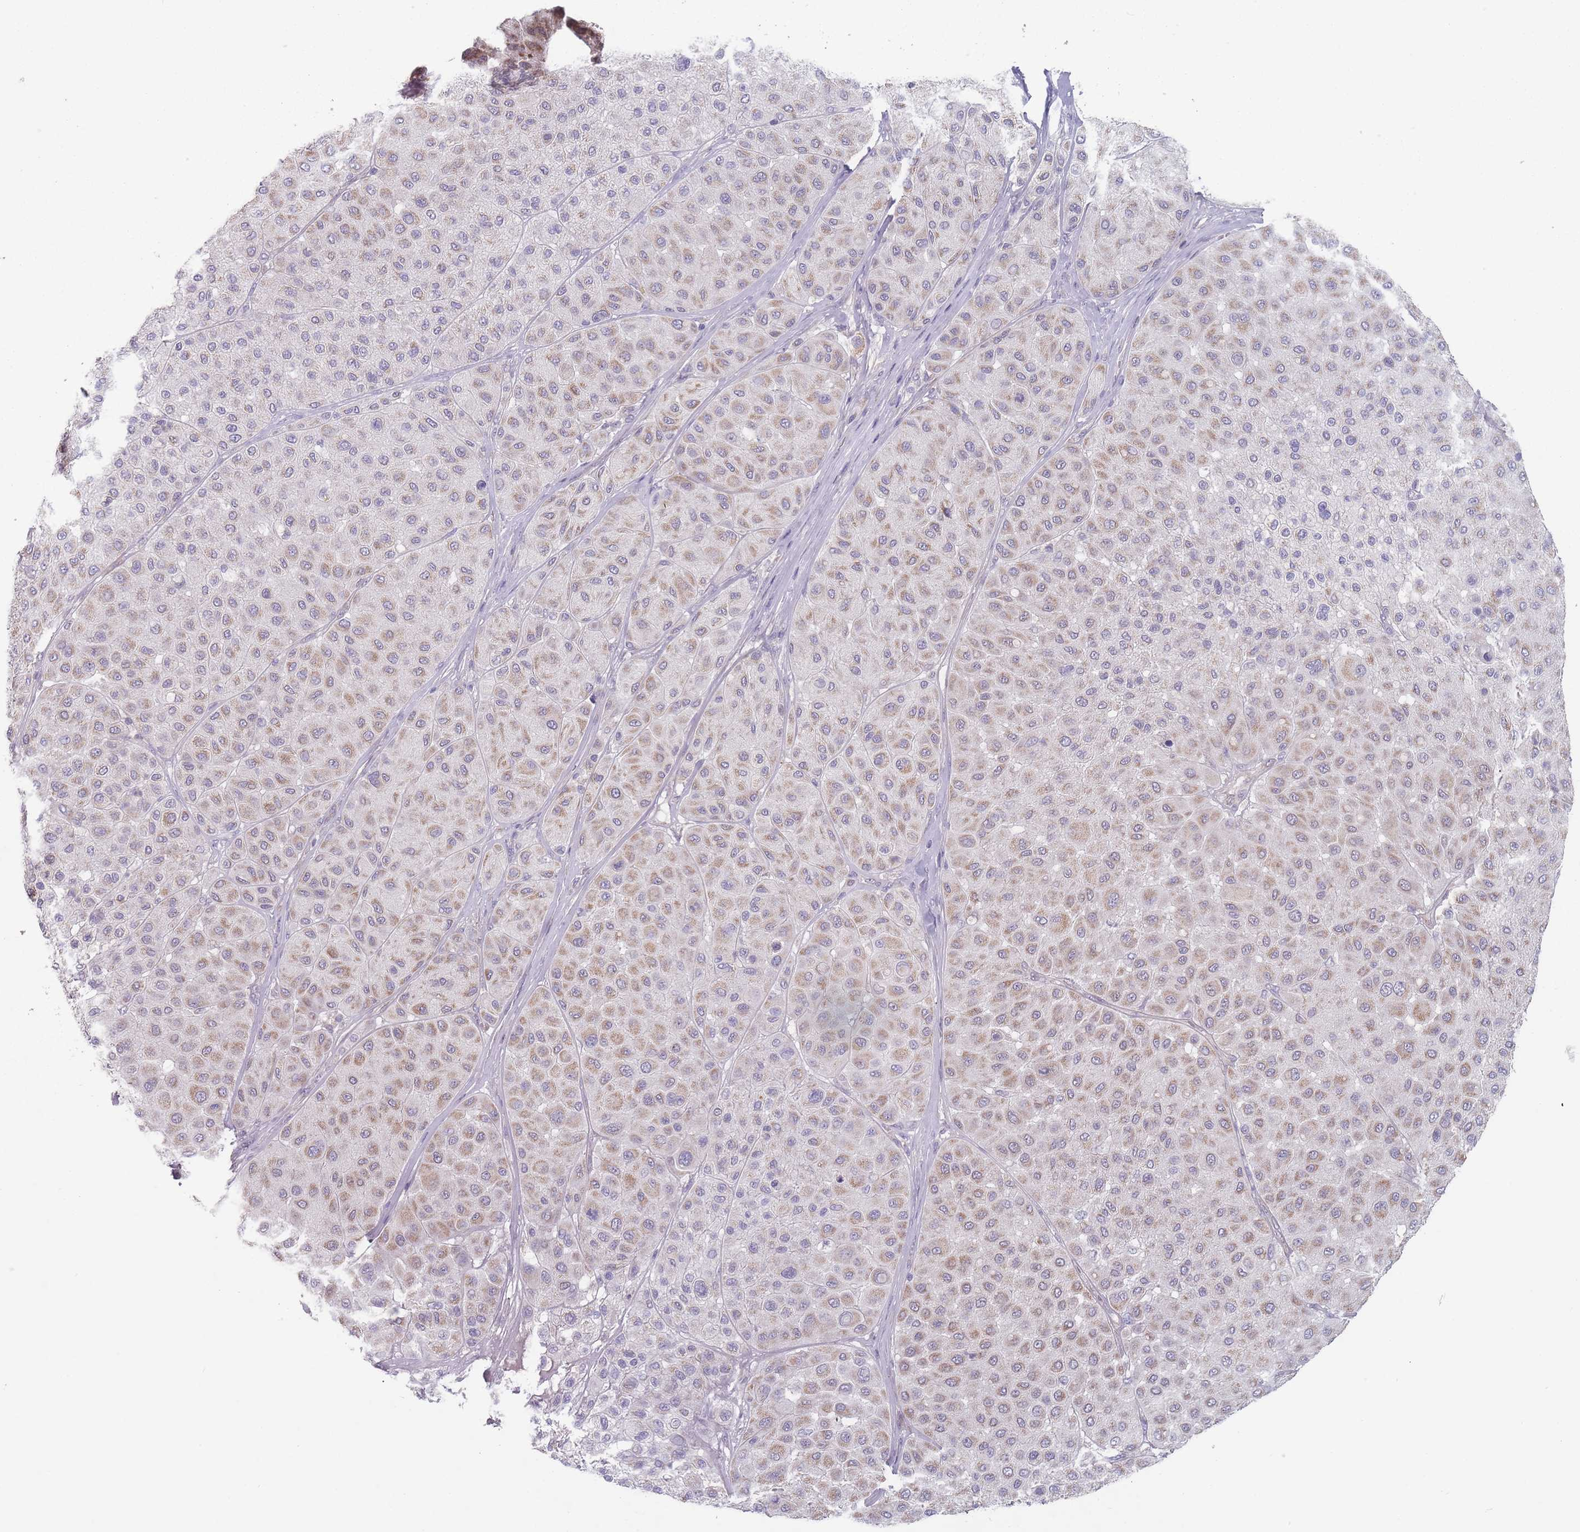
{"staining": {"intensity": "moderate", "quantity": "25%-75%", "location": "cytoplasmic/membranous"}, "tissue": "melanoma", "cell_type": "Tumor cells", "image_type": "cancer", "snomed": [{"axis": "morphology", "description": "Malignant melanoma, Metastatic site"}, {"axis": "topography", "description": "Smooth muscle"}], "caption": "Malignant melanoma (metastatic site) tissue exhibits moderate cytoplasmic/membranous expression in approximately 25%-75% of tumor cells, visualized by immunohistochemistry. (IHC, brightfield microscopy, high magnification).", "gene": "PEX7", "patient": {"sex": "male", "age": 41}}